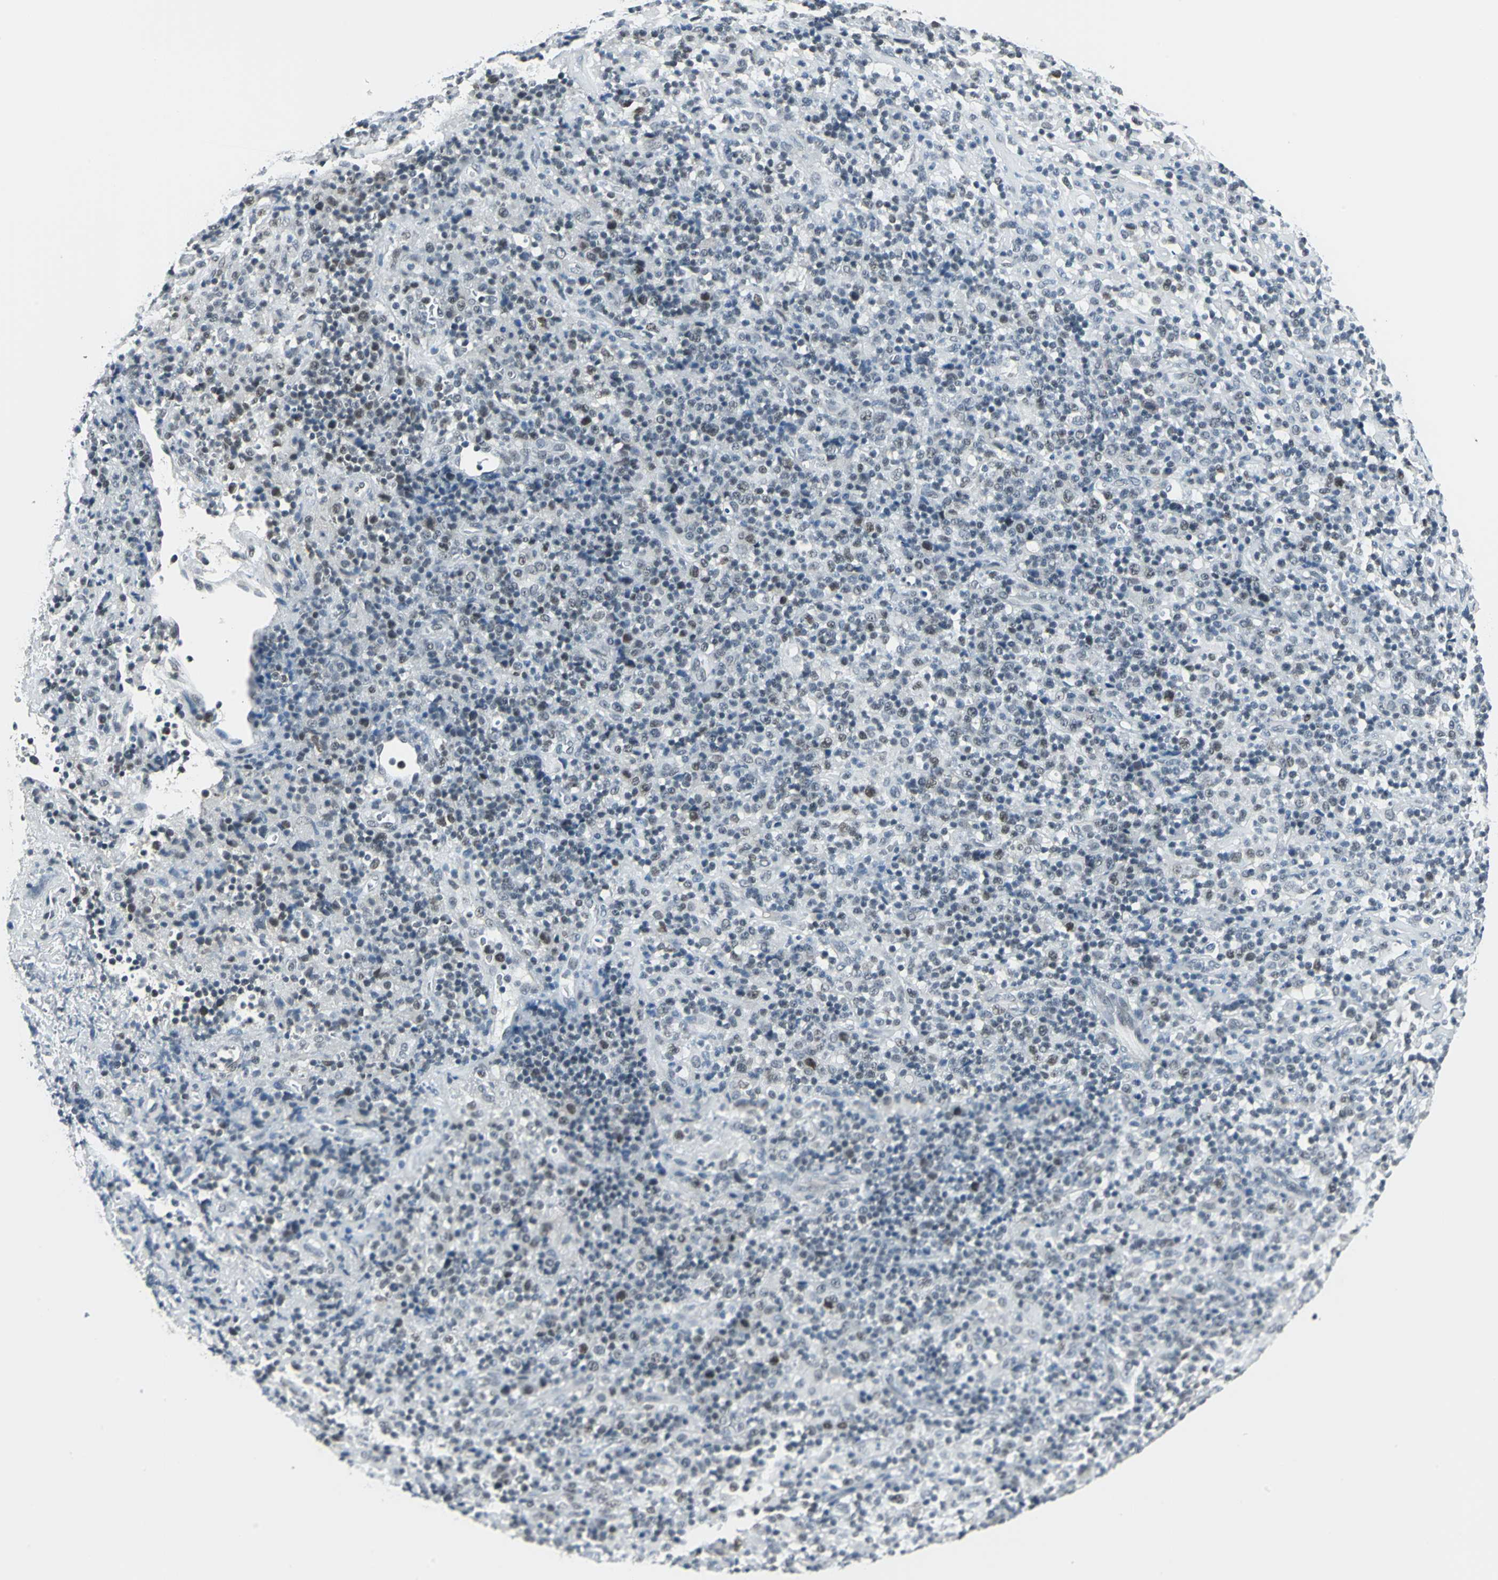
{"staining": {"intensity": "moderate", "quantity": "<25%", "location": "nuclear"}, "tissue": "lymphoma", "cell_type": "Tumor cells", "image_type": "cancer", "snomed": [{"axis": "morphology", "description": "Hodgkin's disease, NOS"}, {"axis": "topography", "description": "Lymph node"}], "caption": "The micrograph demonstrates a brown stain indicating the presence of a protein in the nuclear of tumor cells in lymphoma.", "gene": "ADNP", "patient": {"sex": "male", "age": 65}}